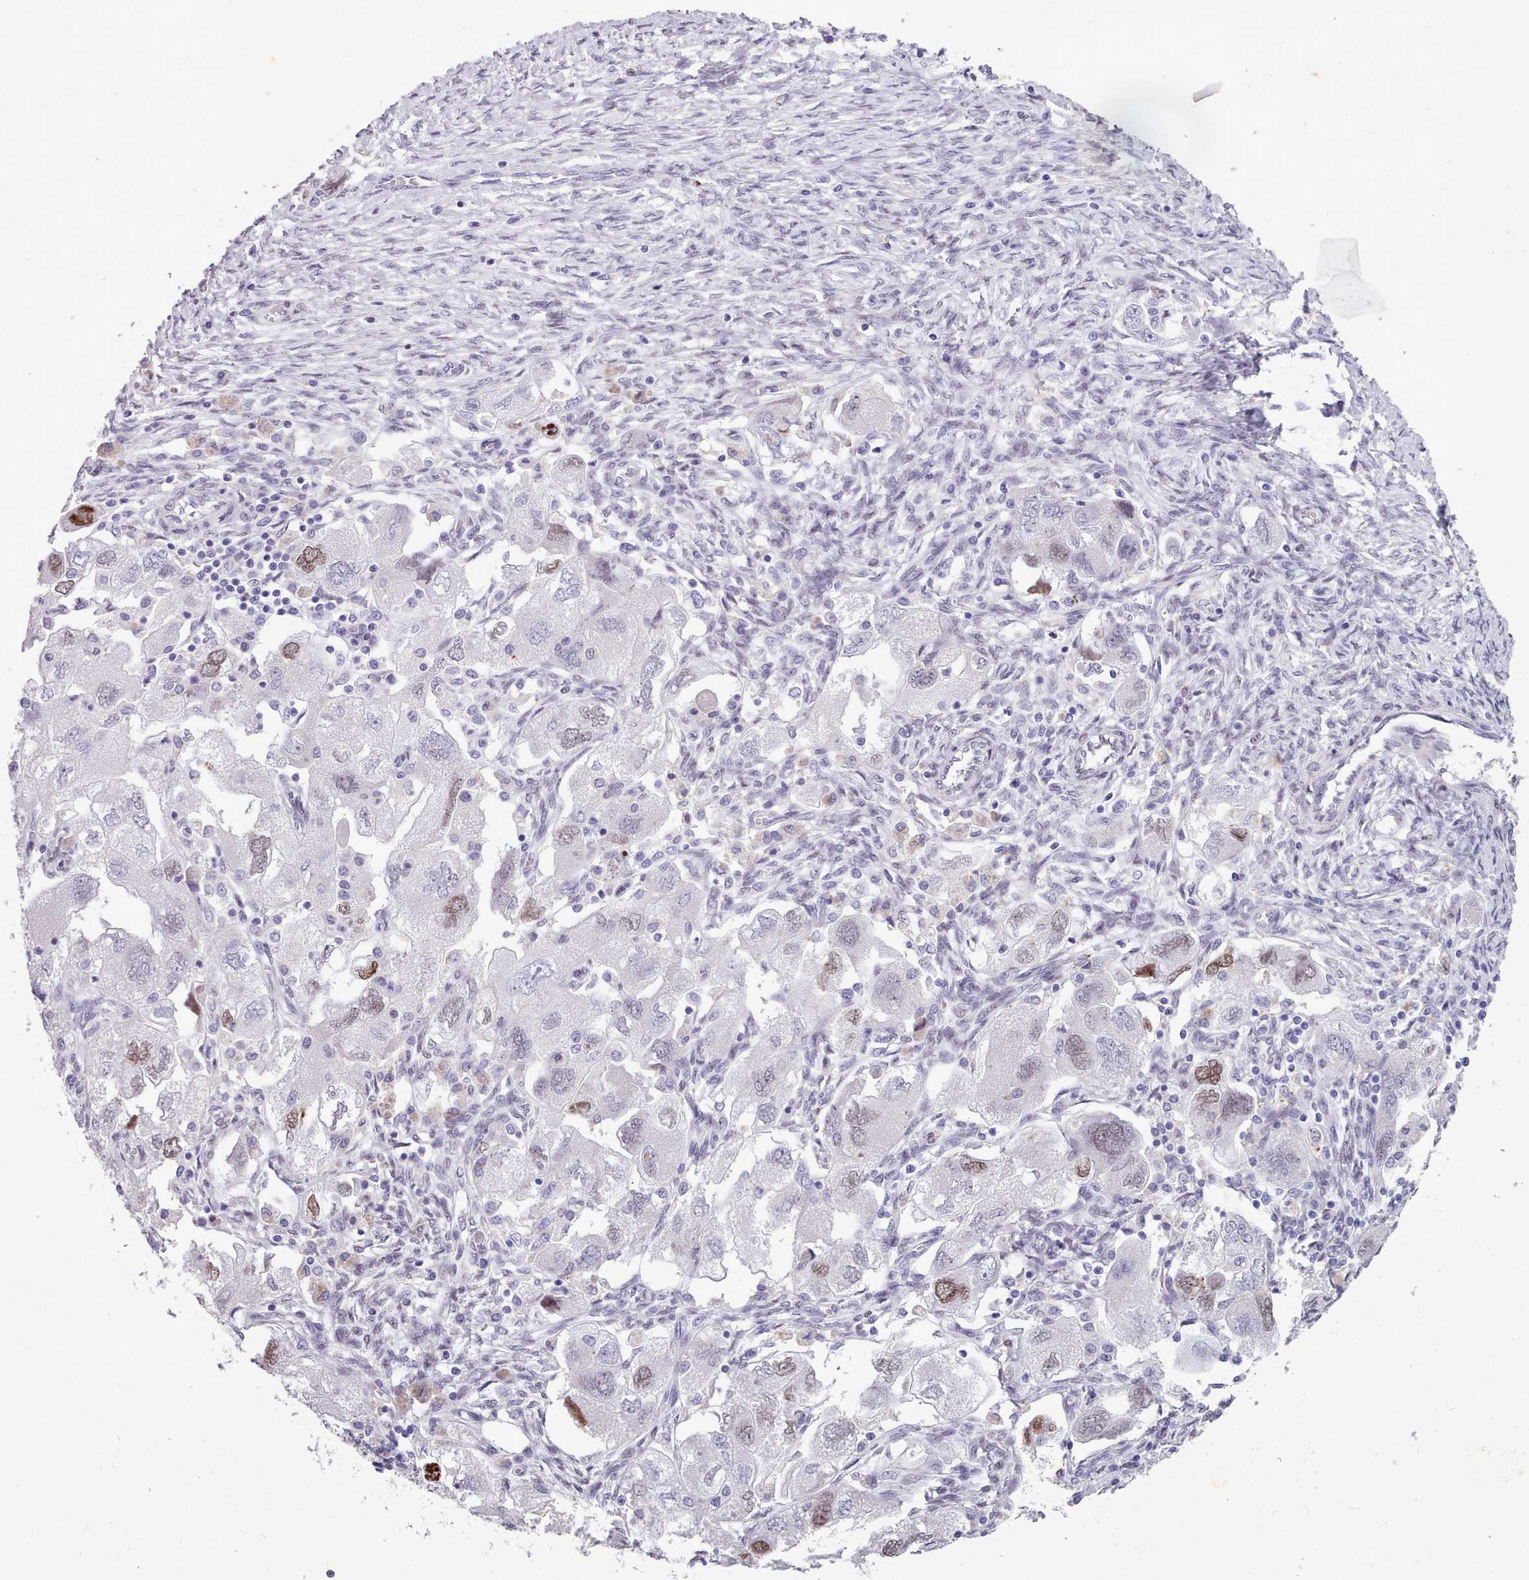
{"staining": {"intensity": "moderate", "quantity": "<25%", "location": "nuclear"}, "tissue": "ovarian cancer", "cell_type": "Tumor cells", "image_type": "cancer", "snomed": [{"axis": "morphology", "description": "Carcinoma, NOS"}, {"axis": "morphology", "description": "Cystadenocarcinoma, serous, NOS"}, {"axis": "topography", "description": "Ovary"}], "caption": "Ovarian cancer (serous cystadenocarcinoma) stained with DAB immunohistochemistry reveals low levels of moderate nuclear expression in approximately <25% of tumor cells.", "gene": "KCNT2", "patient": {"sex": "female", "age": 69}}